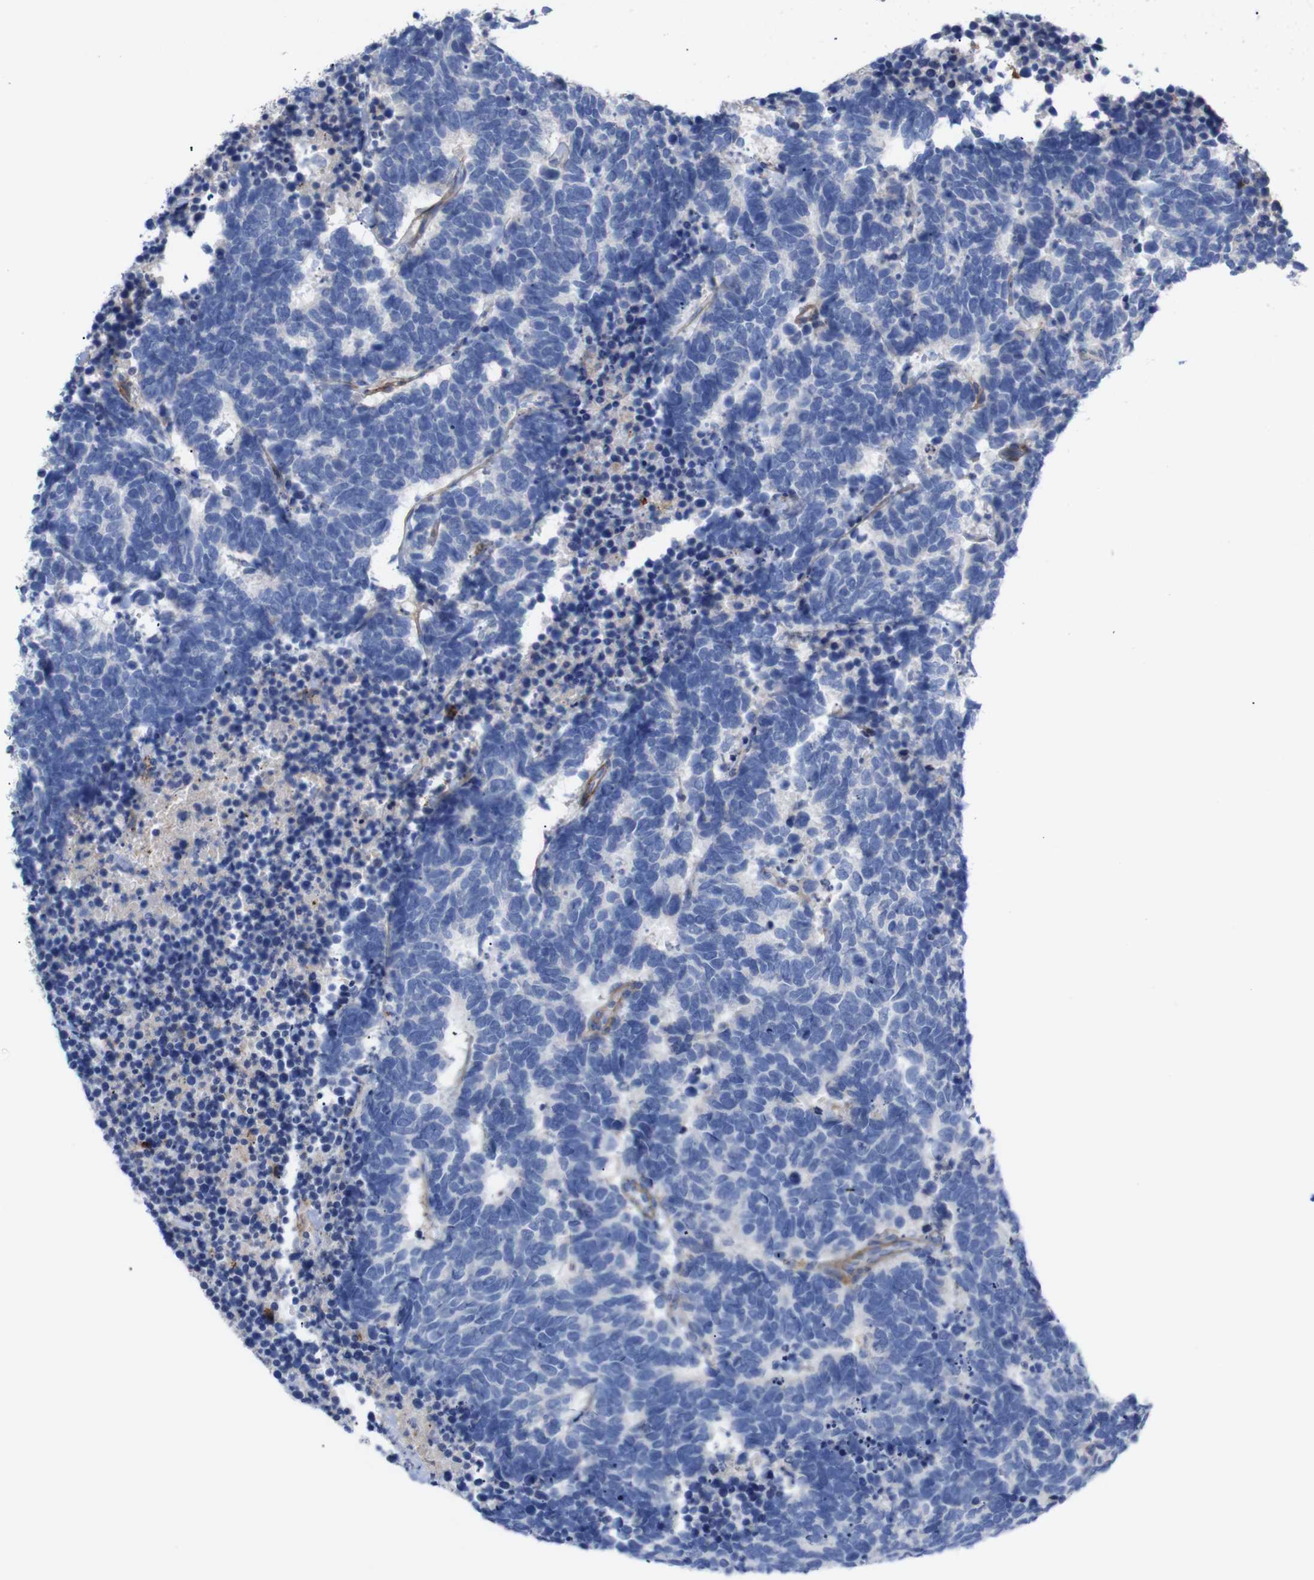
{"staining": {"intensity": "negative", "quantity": "none", "location": "none"}, "tissue": "carcinoid", "cell_type": "Tumor cells", "image_type": "cancer", "snomed": [{"axis": "morphology", "description": "Carcinoma, NOS"}, {"axis": "morphology", "description": "Carcinoid, malignant, NOS"}, {"axis": "topography", "description": "Urinary bladder"}], "caption": "High power microscopy micrograph of an immunohistochemistry micrograph of carcinoma, revealing no significant expression in tumor cells.", "gene": "C5AR1", "patient": {"sex": "male", "age": 57}}